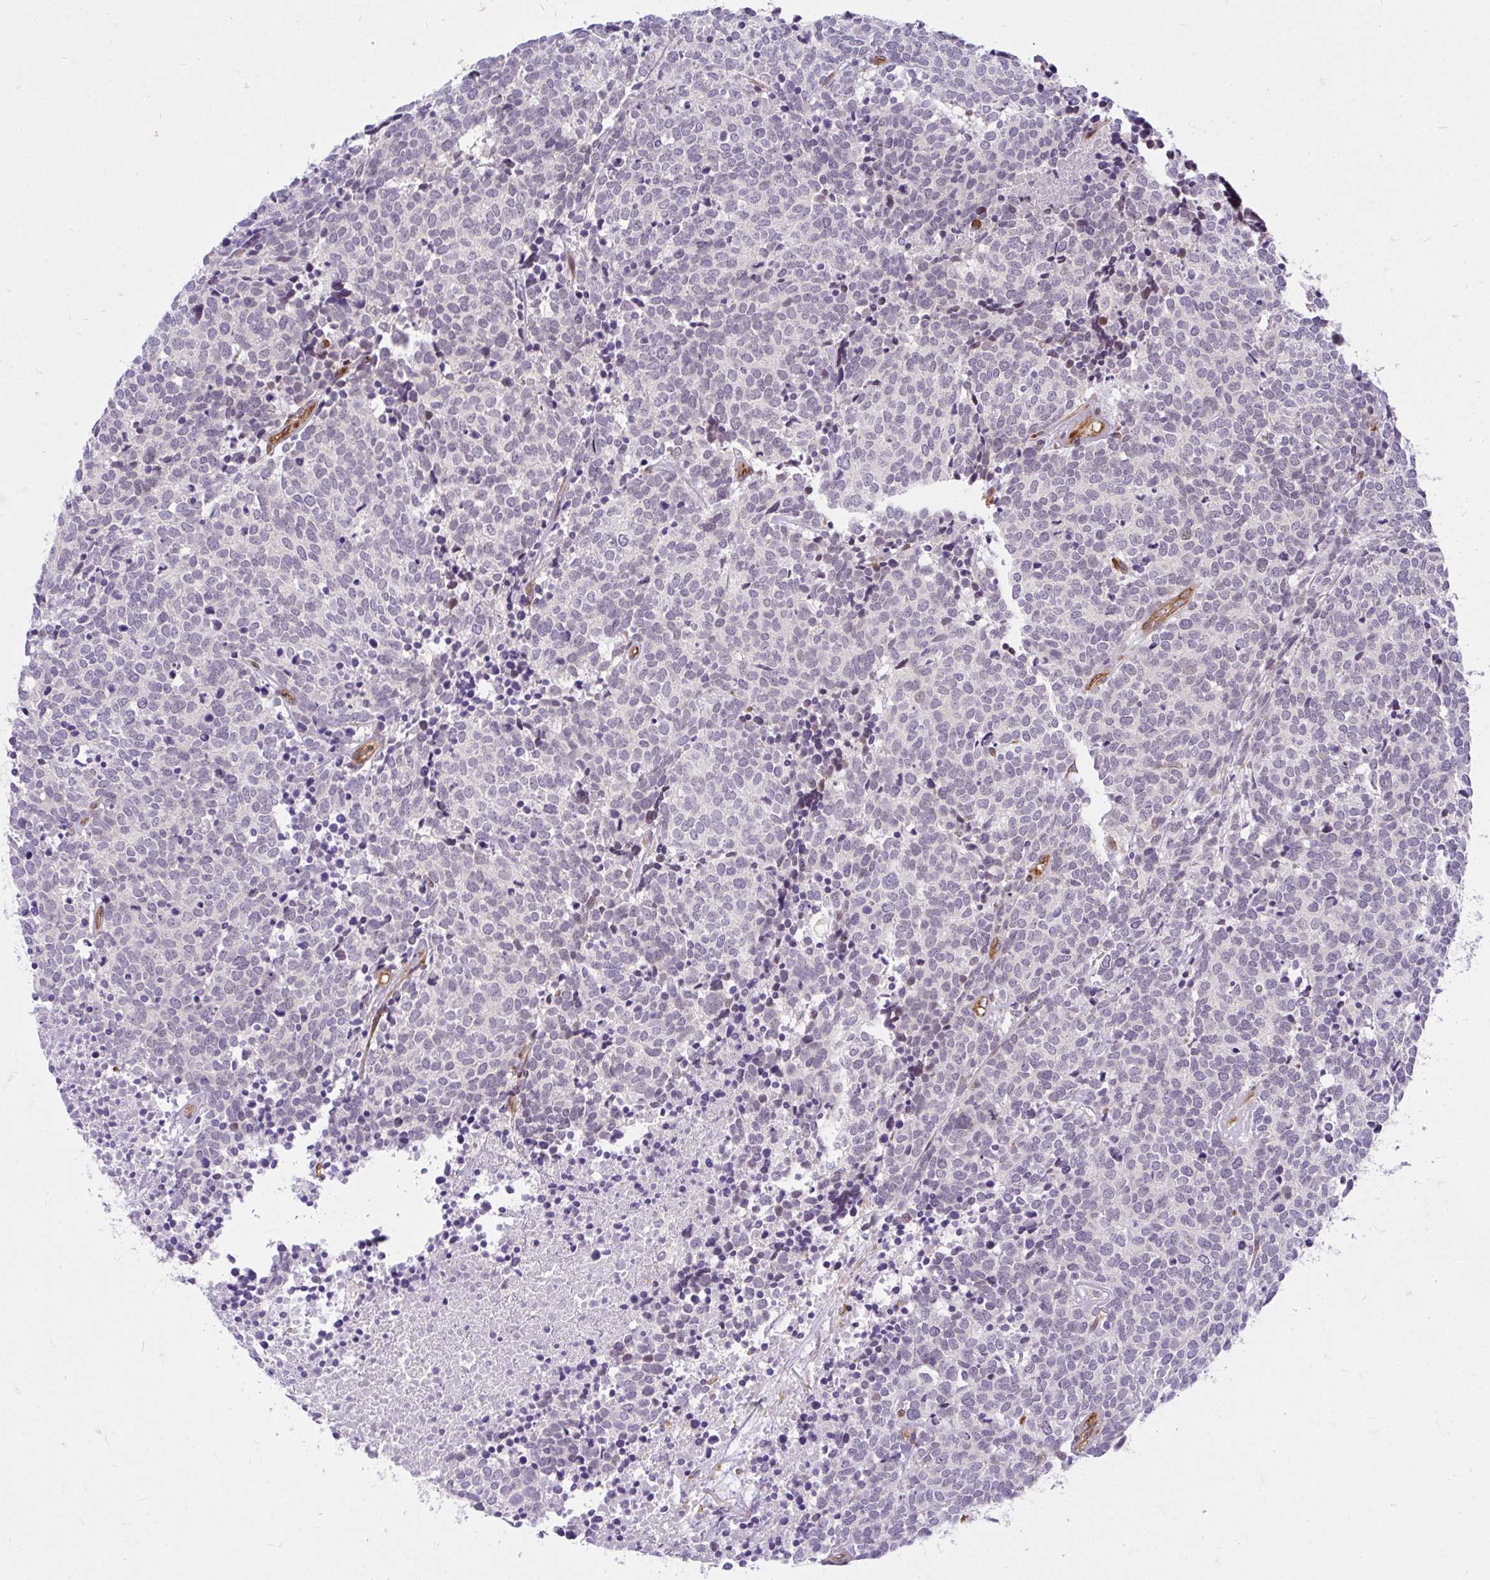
{"staining": {"intensity": "negative", "quantity": "none", "location": "none"}, "tissue": "carcinoid", "cell_type": "Tumor cells", "image_type": "cancer", "snomed": [{"axis": "morphology", "description": "Carcinoid, malignant, NOS"}, {"axis": "topography", "description": "Skin"}], "caption": "Carcinoid was stained to show a protein in brown. There is no significant expression in tumor cells.", "gene": "RSKR", "patient": {"sex": "female", "age": 79}}